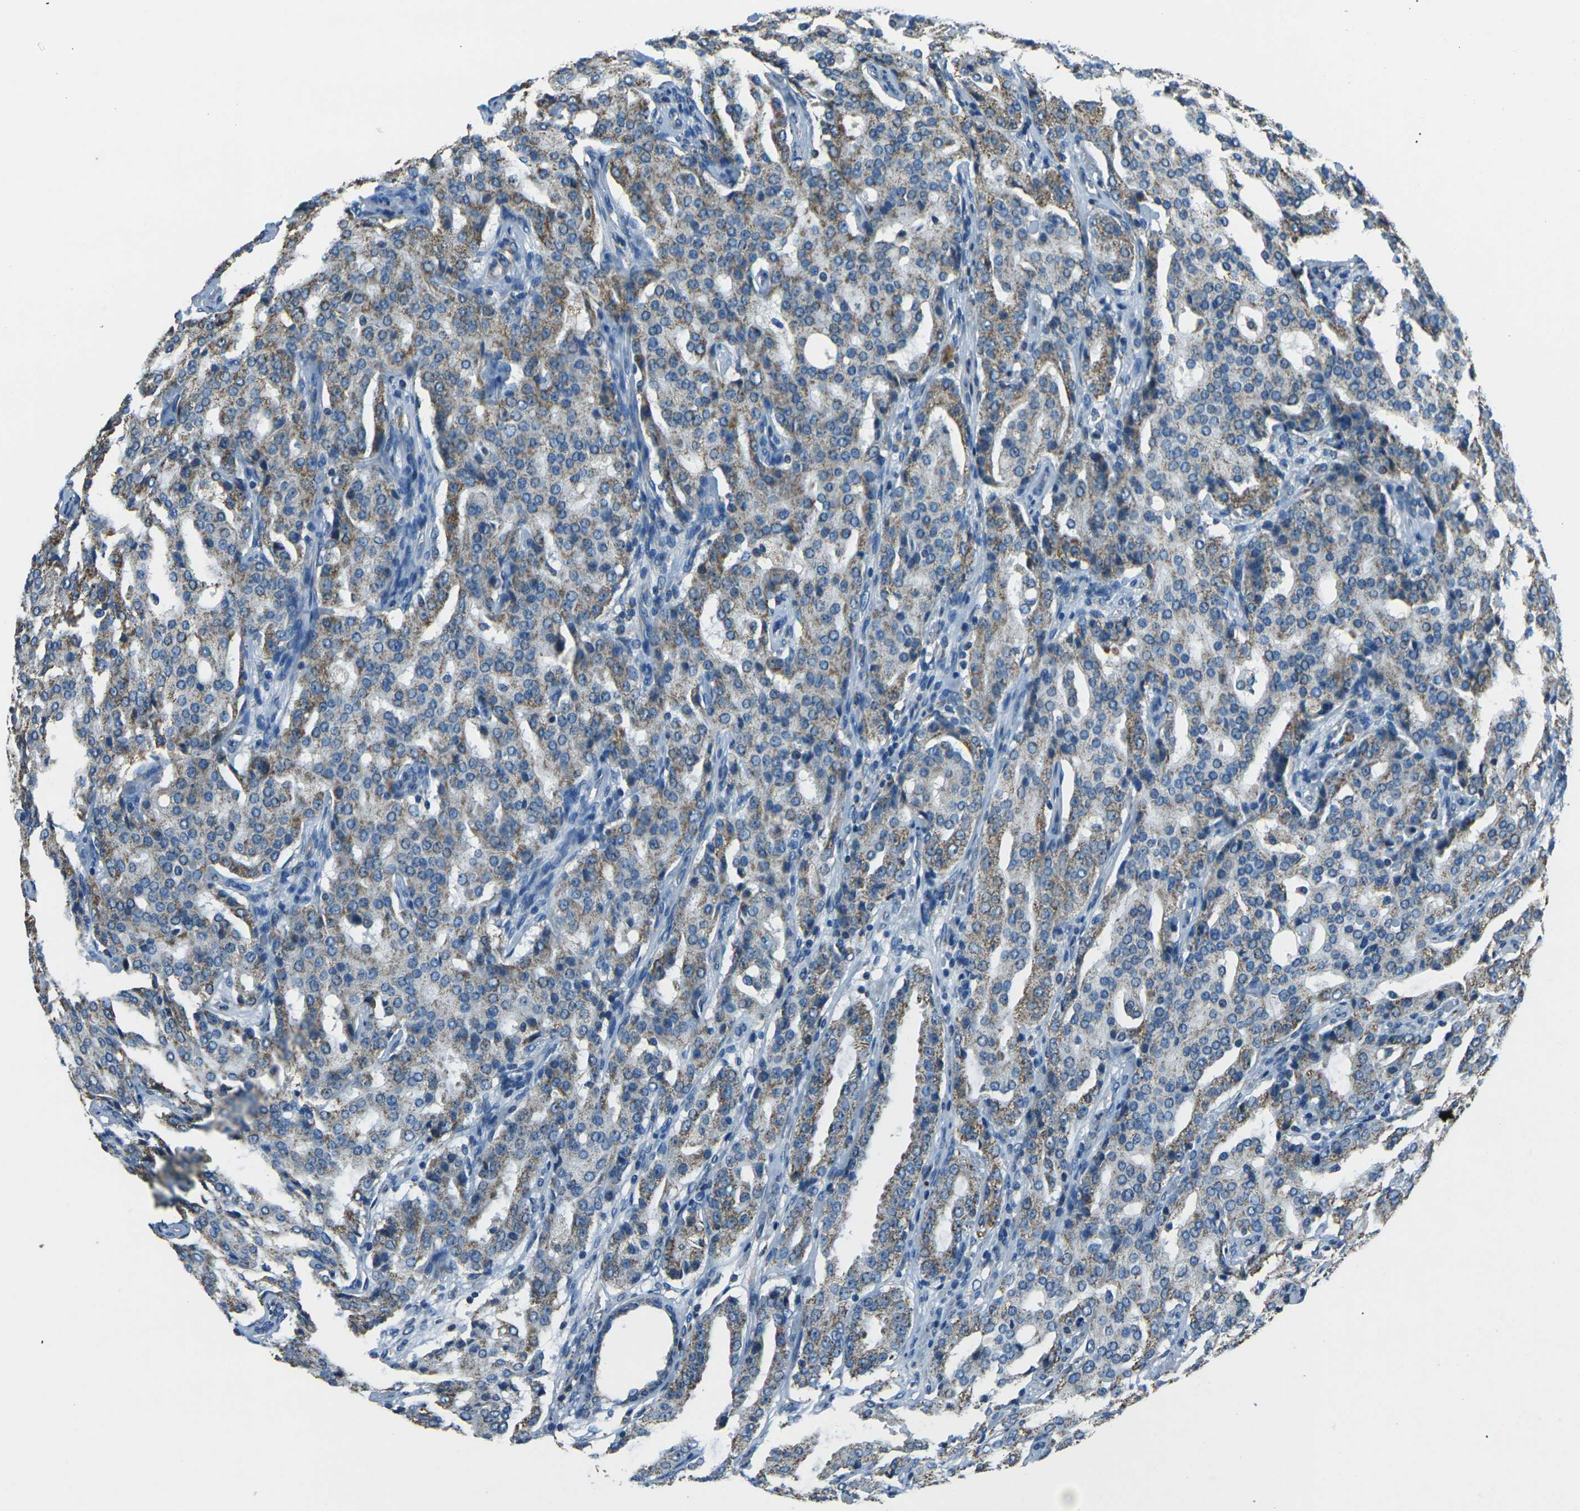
{"staining": {"intensity": "moderate", "quantity": ">75%", "location": "cytoplasmic/membranous"}, "tissue": "prostate cancer", "cell_type": "Tumor cells", "image_type": "cancer", "snomed": [{"axis": "morphology", "description": "Adenocarcinoma, High grade"}, {"axis": "topography", "description": "Prostate"}], "caption": "IHC image of neoplastic tissue: human prostate cancer (adenocarcinoma (high-grade)) stained using IHC displays medium levels of moderate protein expression localized specifically in the cytoplasmic/membranous of tumor cells, appearing as a cytoplasmic/membranous brown color.", "gene": "IRF3", "patient": {"sex": "male", "age": 72}}